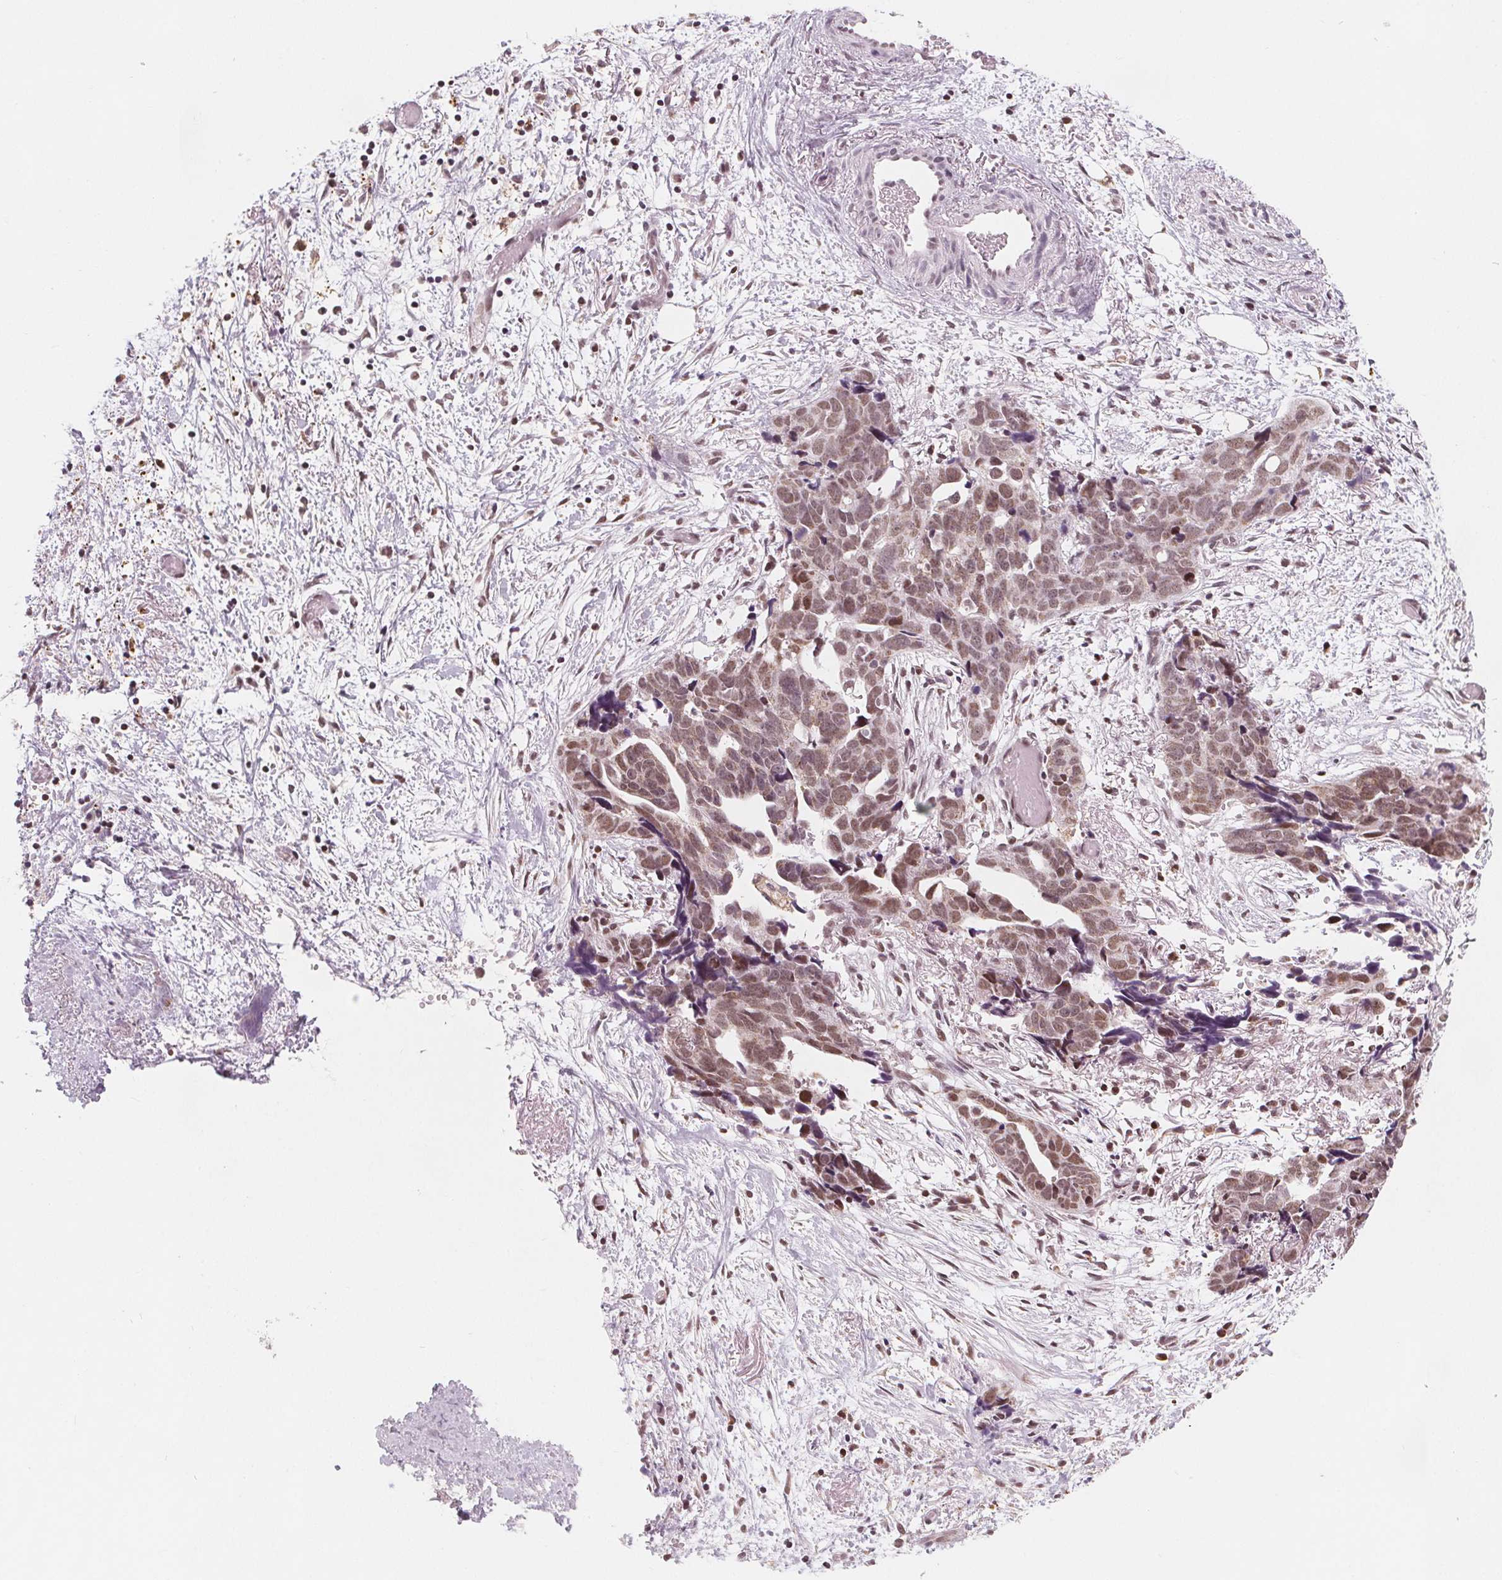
{"staining": {"intensity": "moderate", "quantity": ">75%", "location": "nuclear"}, "tissue": "ovarian cancer", "cell_type": "Tumor cells", "image_type": "cancer", "snomed": [{"axis": "morphology", "description": "Cystadenocarcinoma, serous, NOS"}, {"axis": "topography", "description": "Ovary"}], "caption": "Immunohistochemical staining of serous cystadenocarcinoma (ovarian) demonstrates moderate nuclear protein staining in about >75% of tumor cells. The staining was performed using DAB (3,3'-diaminobenzidine) to visualize the protein expression in brown, while the nuclei were stained in blue with hematoxylin (Magnification: 20x).", "gene": "DPM2", "patient": {"sex": "female", "age": 69}}